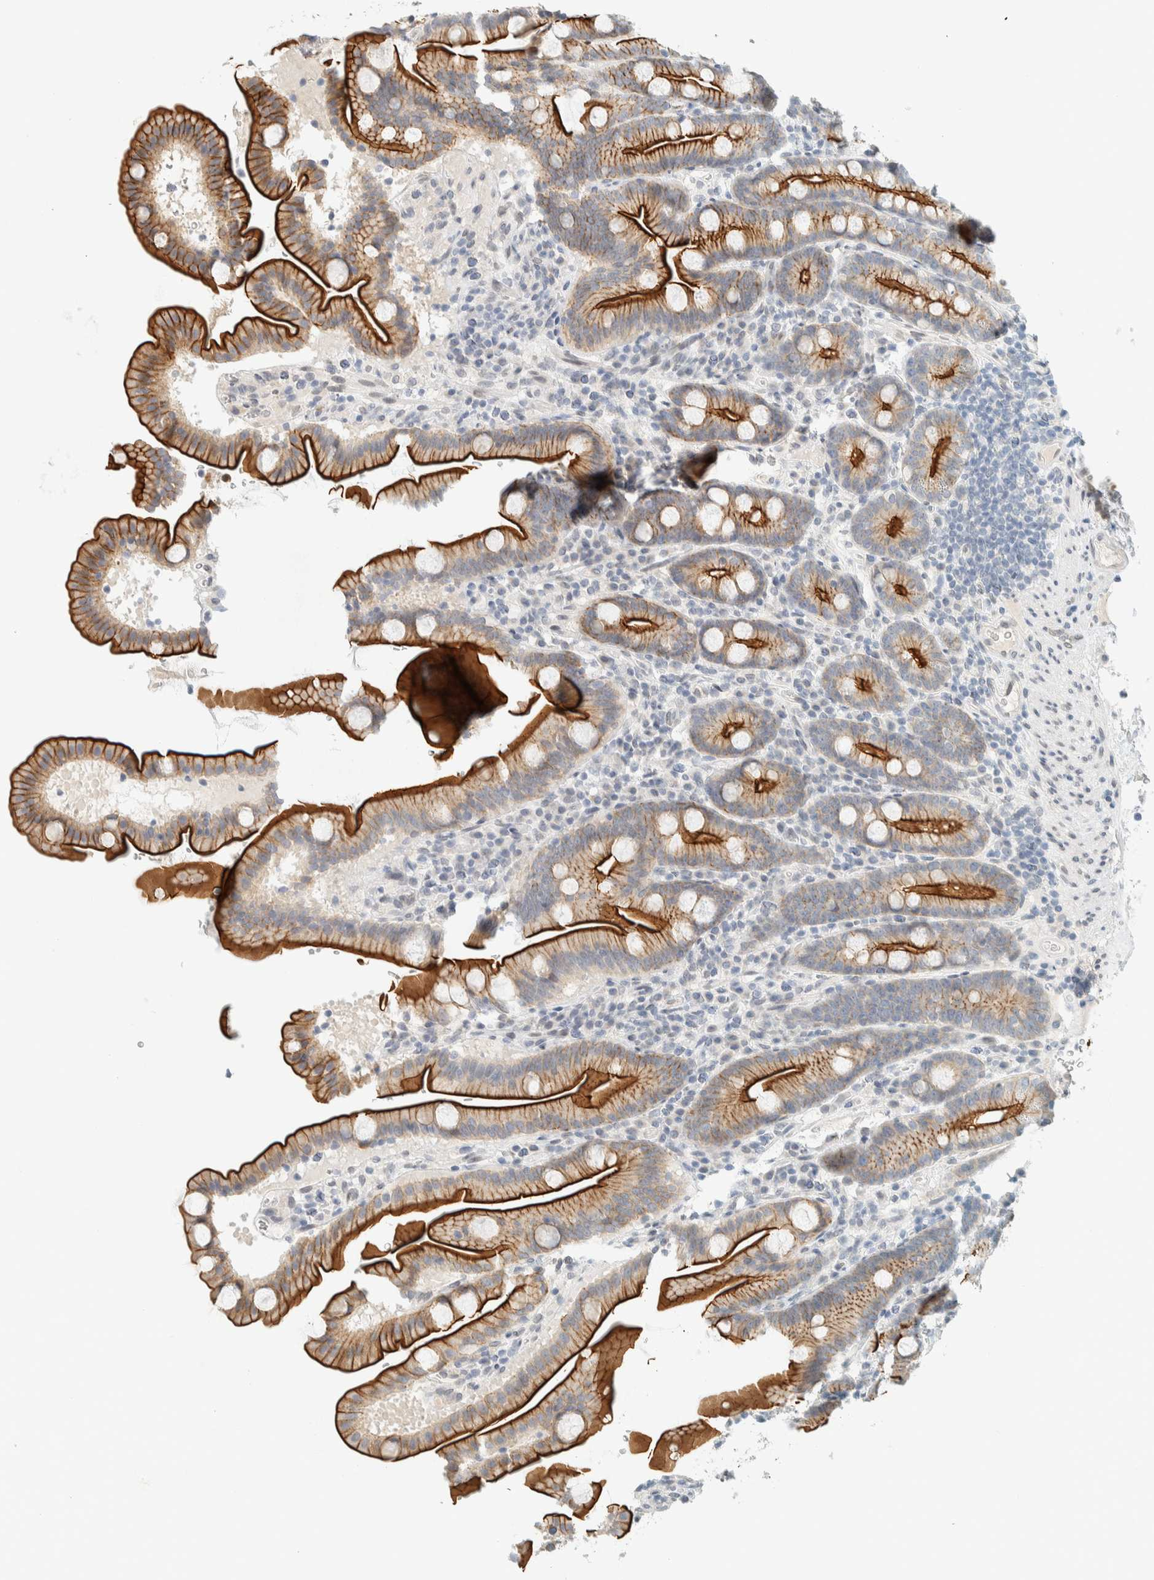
{"staining": {"intensity": "strong", "quantity": "25%-75%", "location": "cytoplasmic/membranous"}, "tissue": "duodenum", "cell_type": "Glandular cells", "image_type": "normal", "snomed": [{"axis": "morphology", "description": "Normal tissue, NOS"}, {"axis": "topography", "description": "Duodenum"}], "caption": "The photomicrograph reveals immunohistochemical staining of unremarkable duodenum. There is strong cytoplasmic/membranous expression is appreciated in about 25%-75% of glandular cells. (IHC, brightfield microscopy, high magnification).", "gene": "C1QTNF12", "patient": {"sex": "male", "age": 54}}